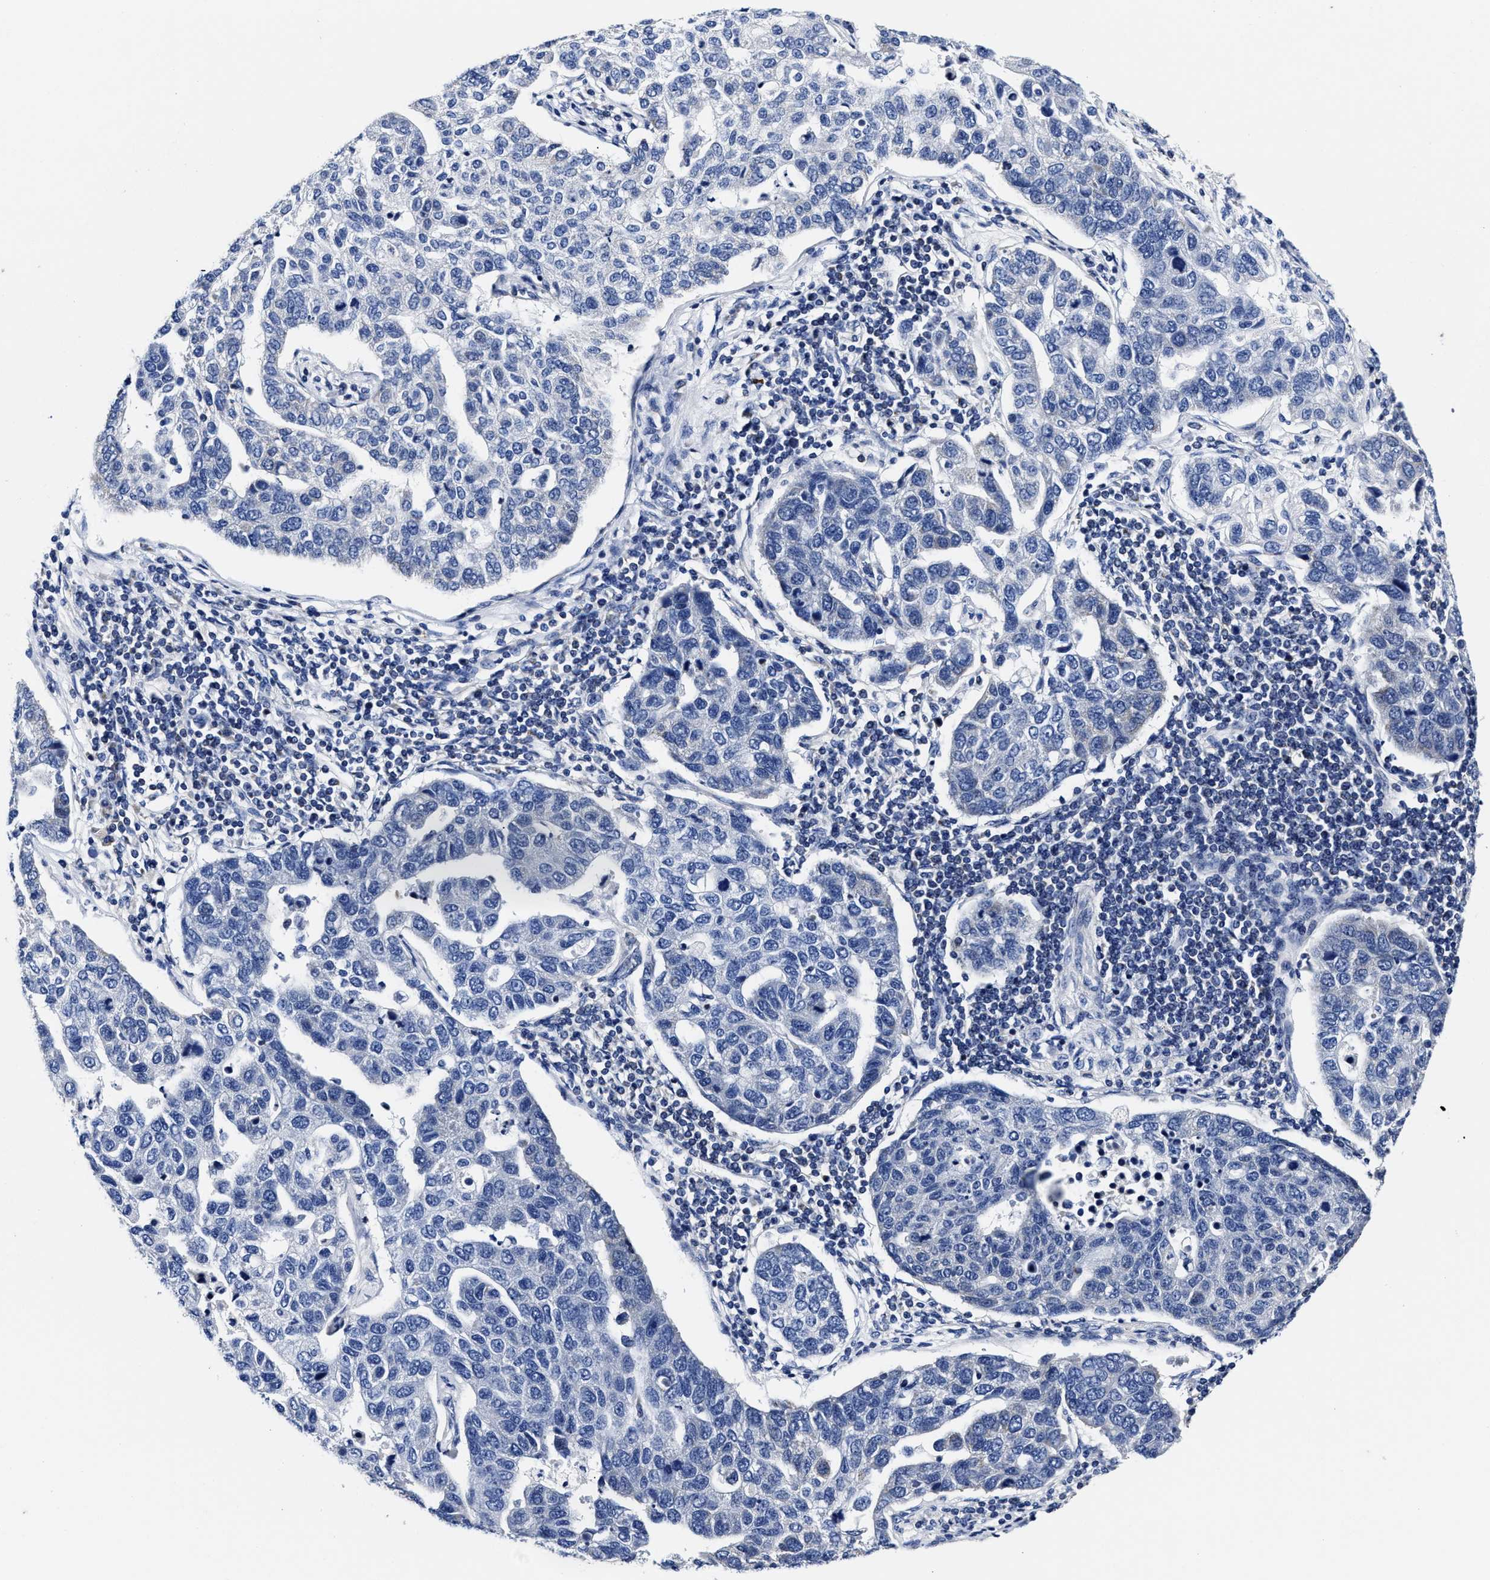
{"staining": {"intensity": "negative", "quantity": "none", "location": "none"}, "tissue": "pancreatic cancer", "cell_type": "Tumor cells", "image_type": "cancer", "snomed": [{"axis": "morphology", "description": "Adenocarcinoma, NOS"}, {"axis": "topography", "description": "Pancreas"}], "caption": "This is a micrograph of IHC staining of adenocarcinoma (pancreatic), which shows no staining in tumor cells.", "gene": "HINT2", "patient": {"sex": "female", "age": 61}}